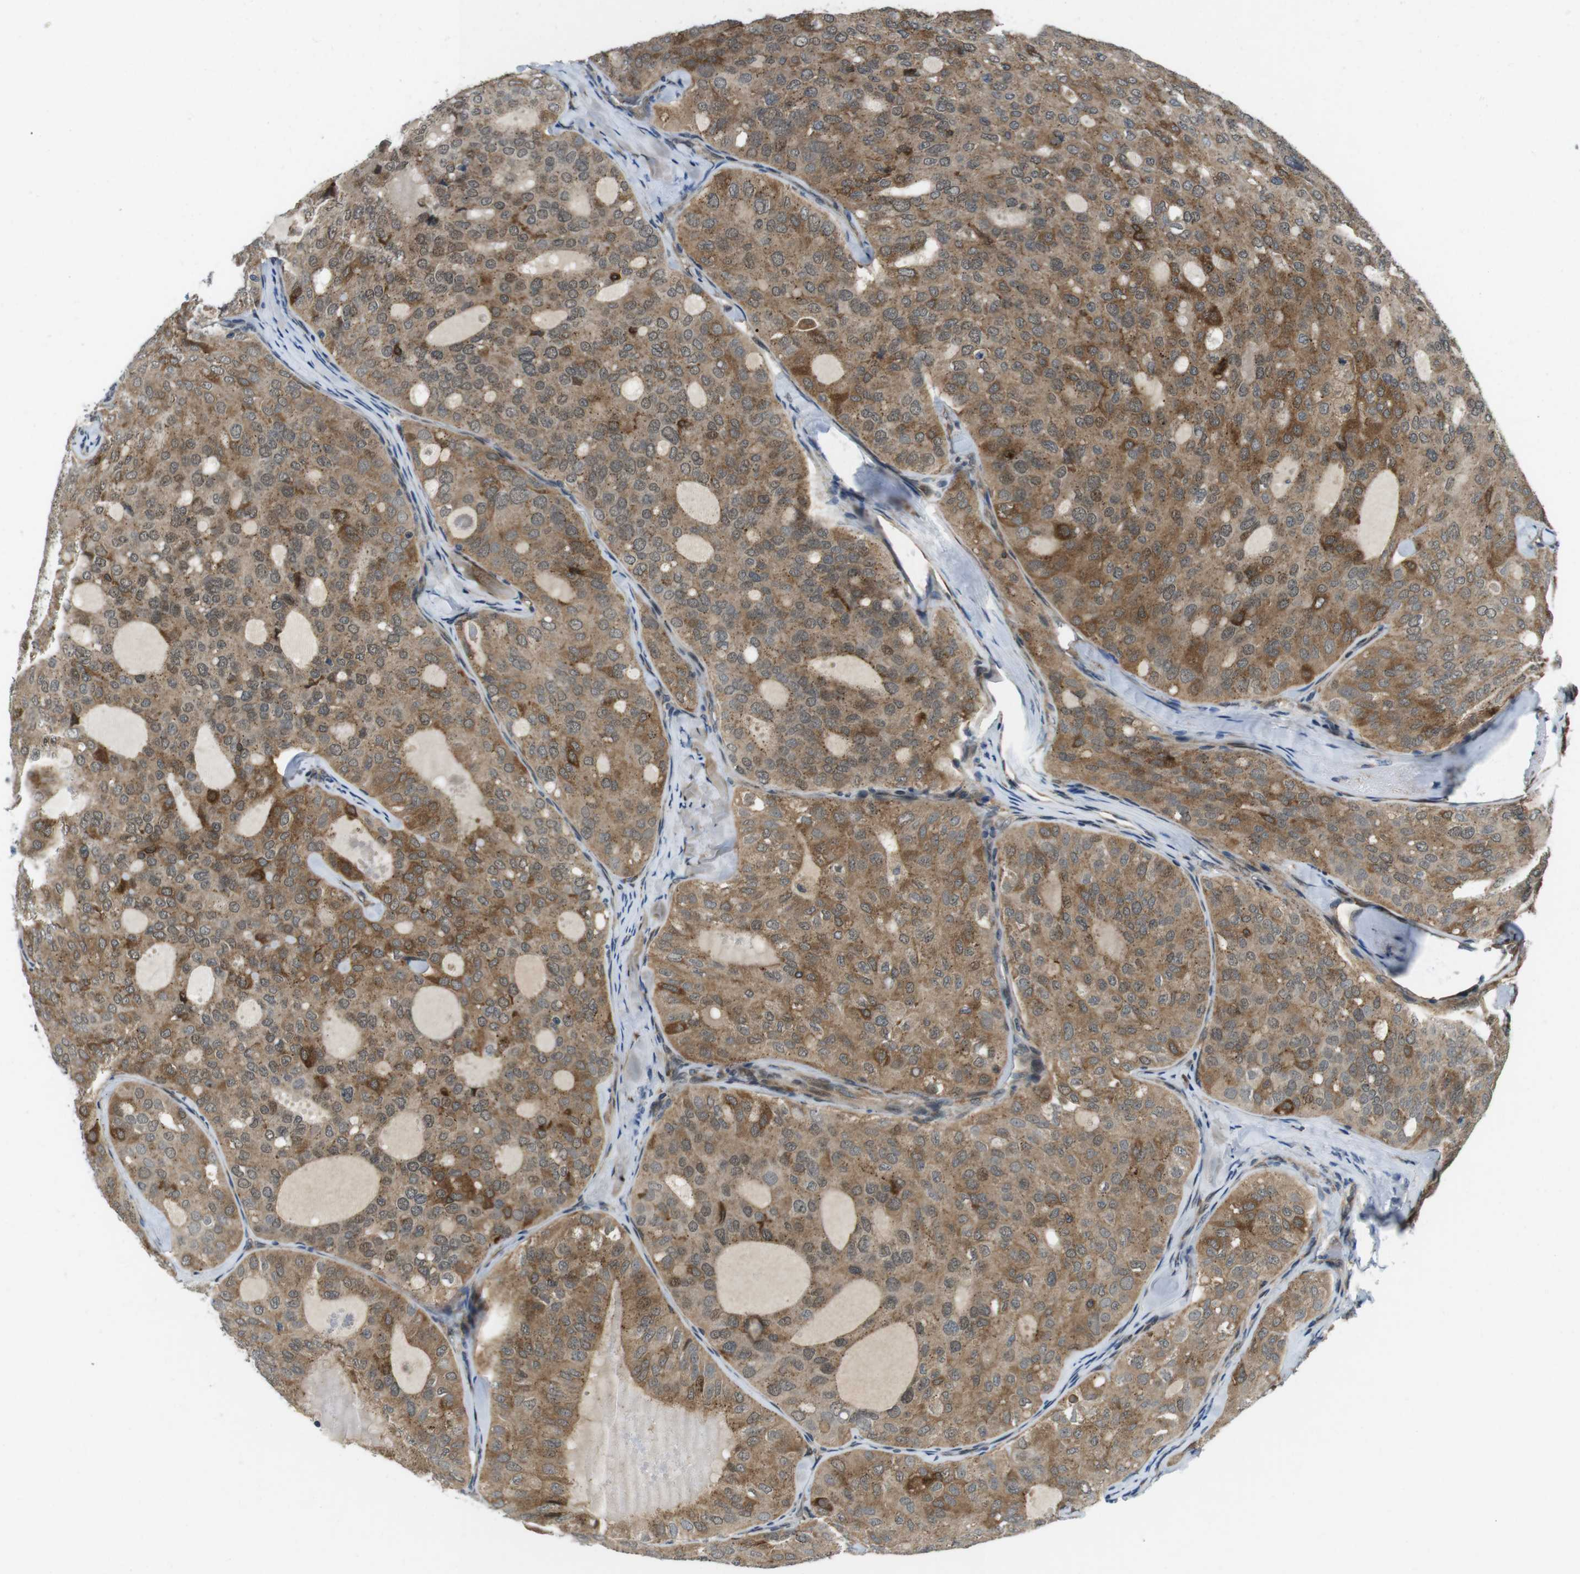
{"staining": {"intensity": "moderate", "quantity": ">75%", "location": "cytoplasmic/membranous"}, "tissue": "thyroid cancer", "cell_type": "Tumor cells", "image_type": "cancer", "snomed": [{"axis": "morphology", "description": "Follicular adenoma carcinoma, NOS"}, {"axis": "topography", "description": "Thyroid gland"}], "caption": "Tumor cells demonstrate medium levels of moderate cytoplasmic/membranous staining in about >75% of cells in human follicular adenoma carcinoma (thyroid).", "gene": "PALD1", "patient": {"sex": "male", "age": 75}}